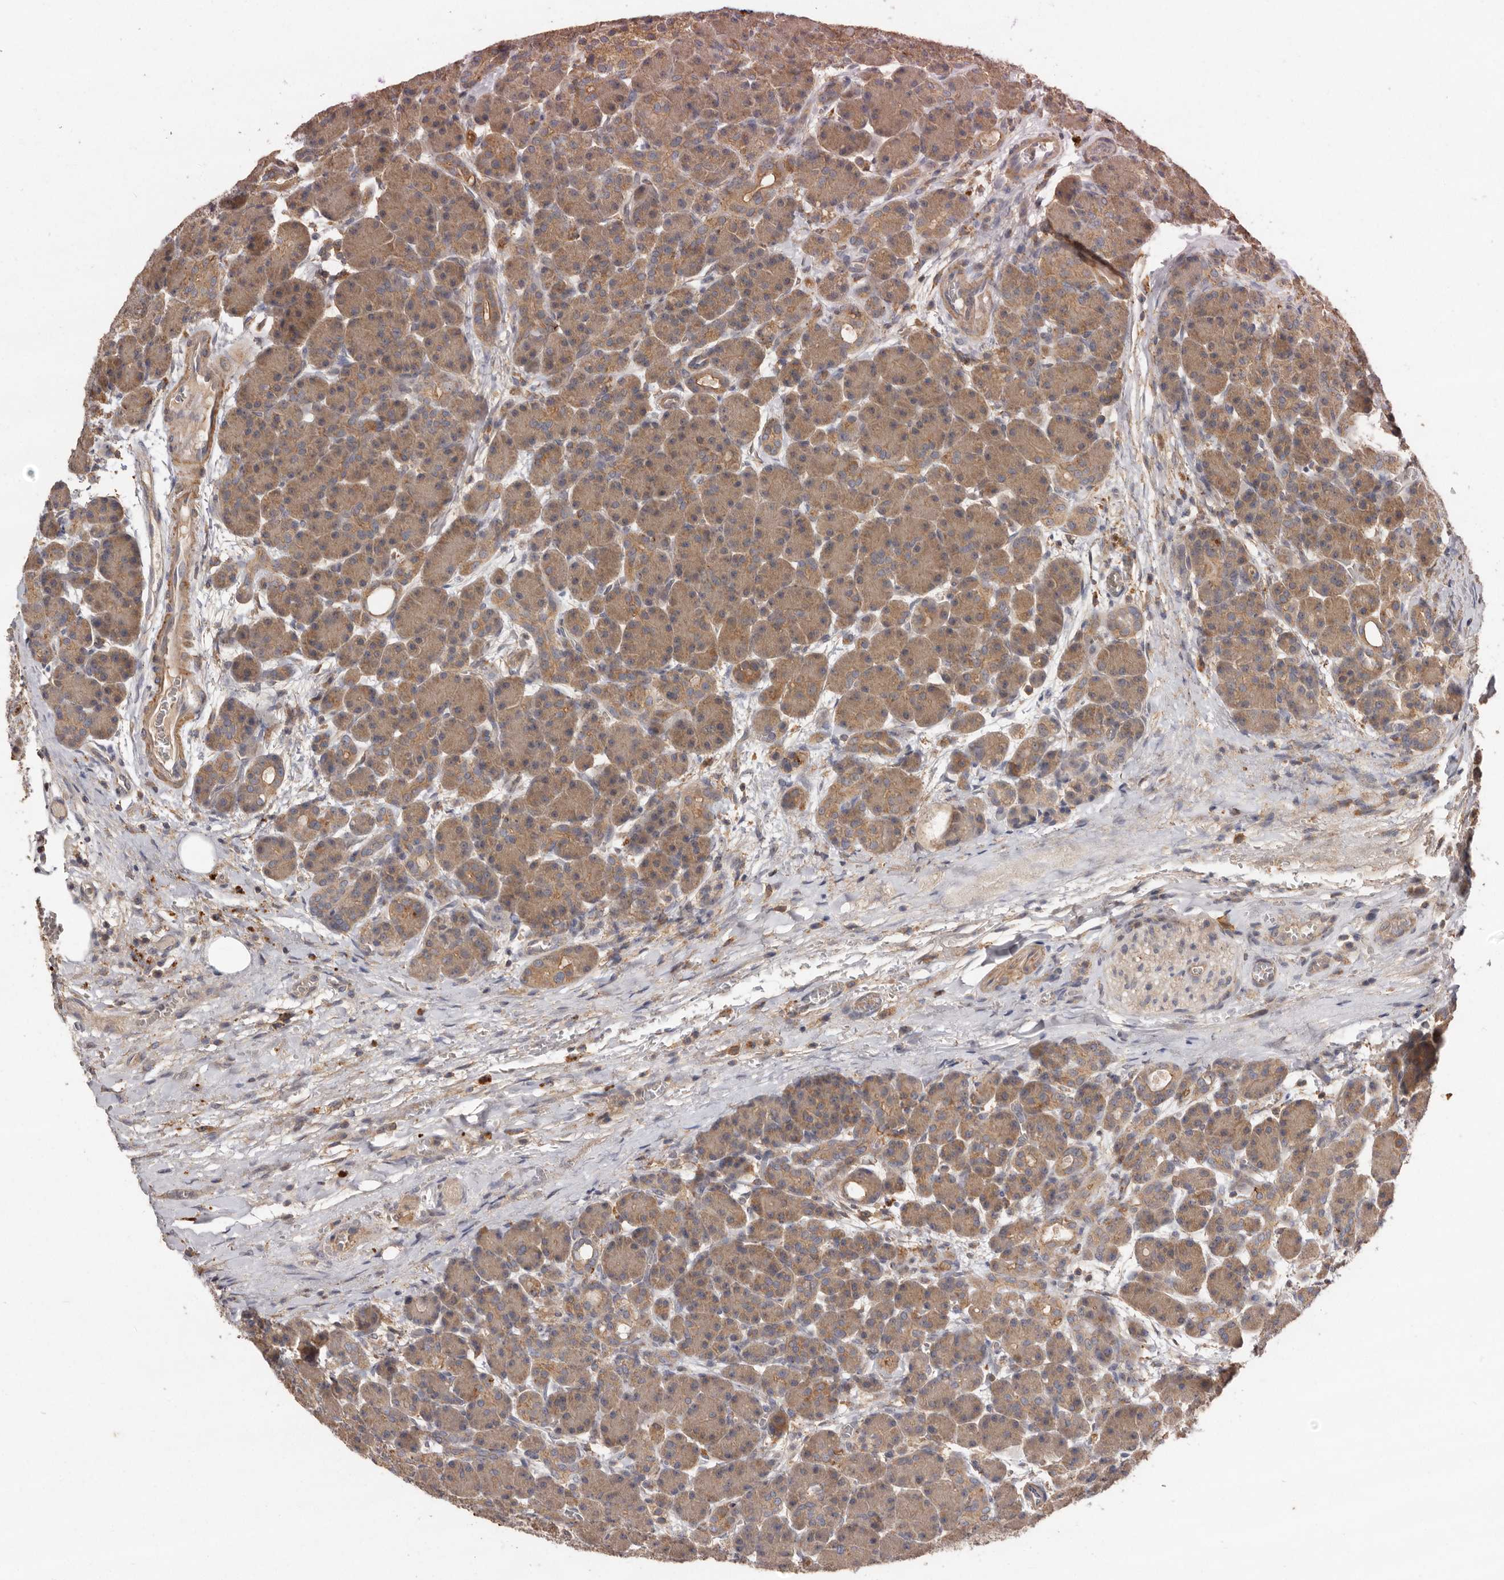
{"staining": {"intensity": "moderate", "quantity": "25%-75%", "location": "cytoplasmic/membranous"}, "tissue": "pancreas", "cell_type": "Exocrine glandular cells", "image_type": "normal", "snomed": [{"axis": "morphology", "description": "Normal tissue, NOS"}, {"axis": "topography", "description": "Pancreas"}], "caption": "DAB (3,3'-diaminobenzidine) immunohistochemical staining of unremarkable human pancreas shows moderate cytoplasmic/membranous protein staining in about 25%-75% of exocrine glandular cells.", "gene": "RWDD1", "patient": {"sex": "male", "age": 63}}